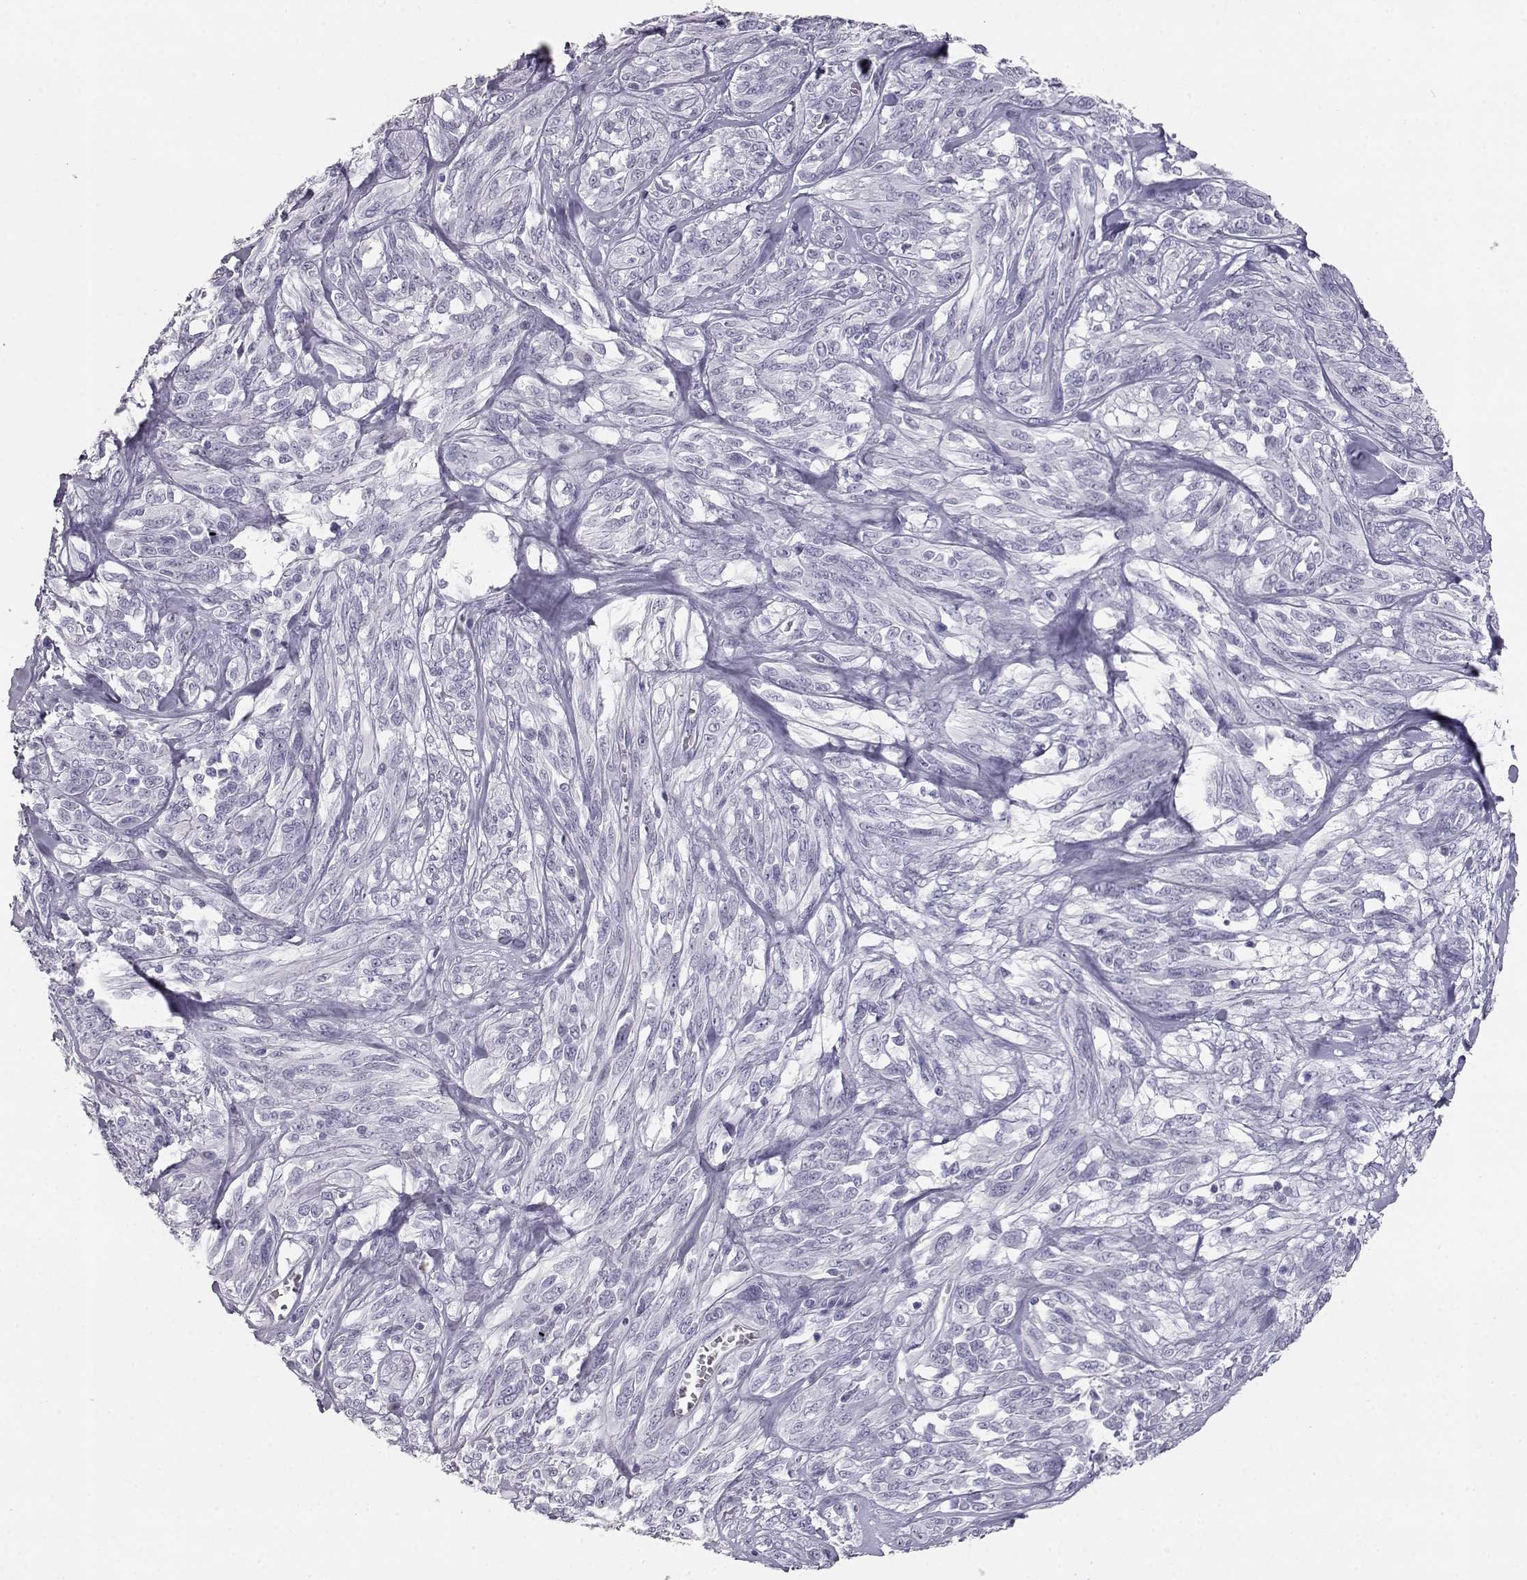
{"staining": {"intensity": "negative", "quantity": "none", "location": "none"}, "tissue": "melanoma", "cell_type": "Tumor cells", "image_type": "cancer", "snomed": [{"axis": "morphology", "description": "Malignant melanoma, NOS"}, {"axis": "topography", "description": "Skin"}], "caption": "This is an immunohistochemistry histopathology image of human melanoma. There is no positivity in tumor cells.", "gene": "ITLN2", "patient": {"sex": "female", "age": 91}}